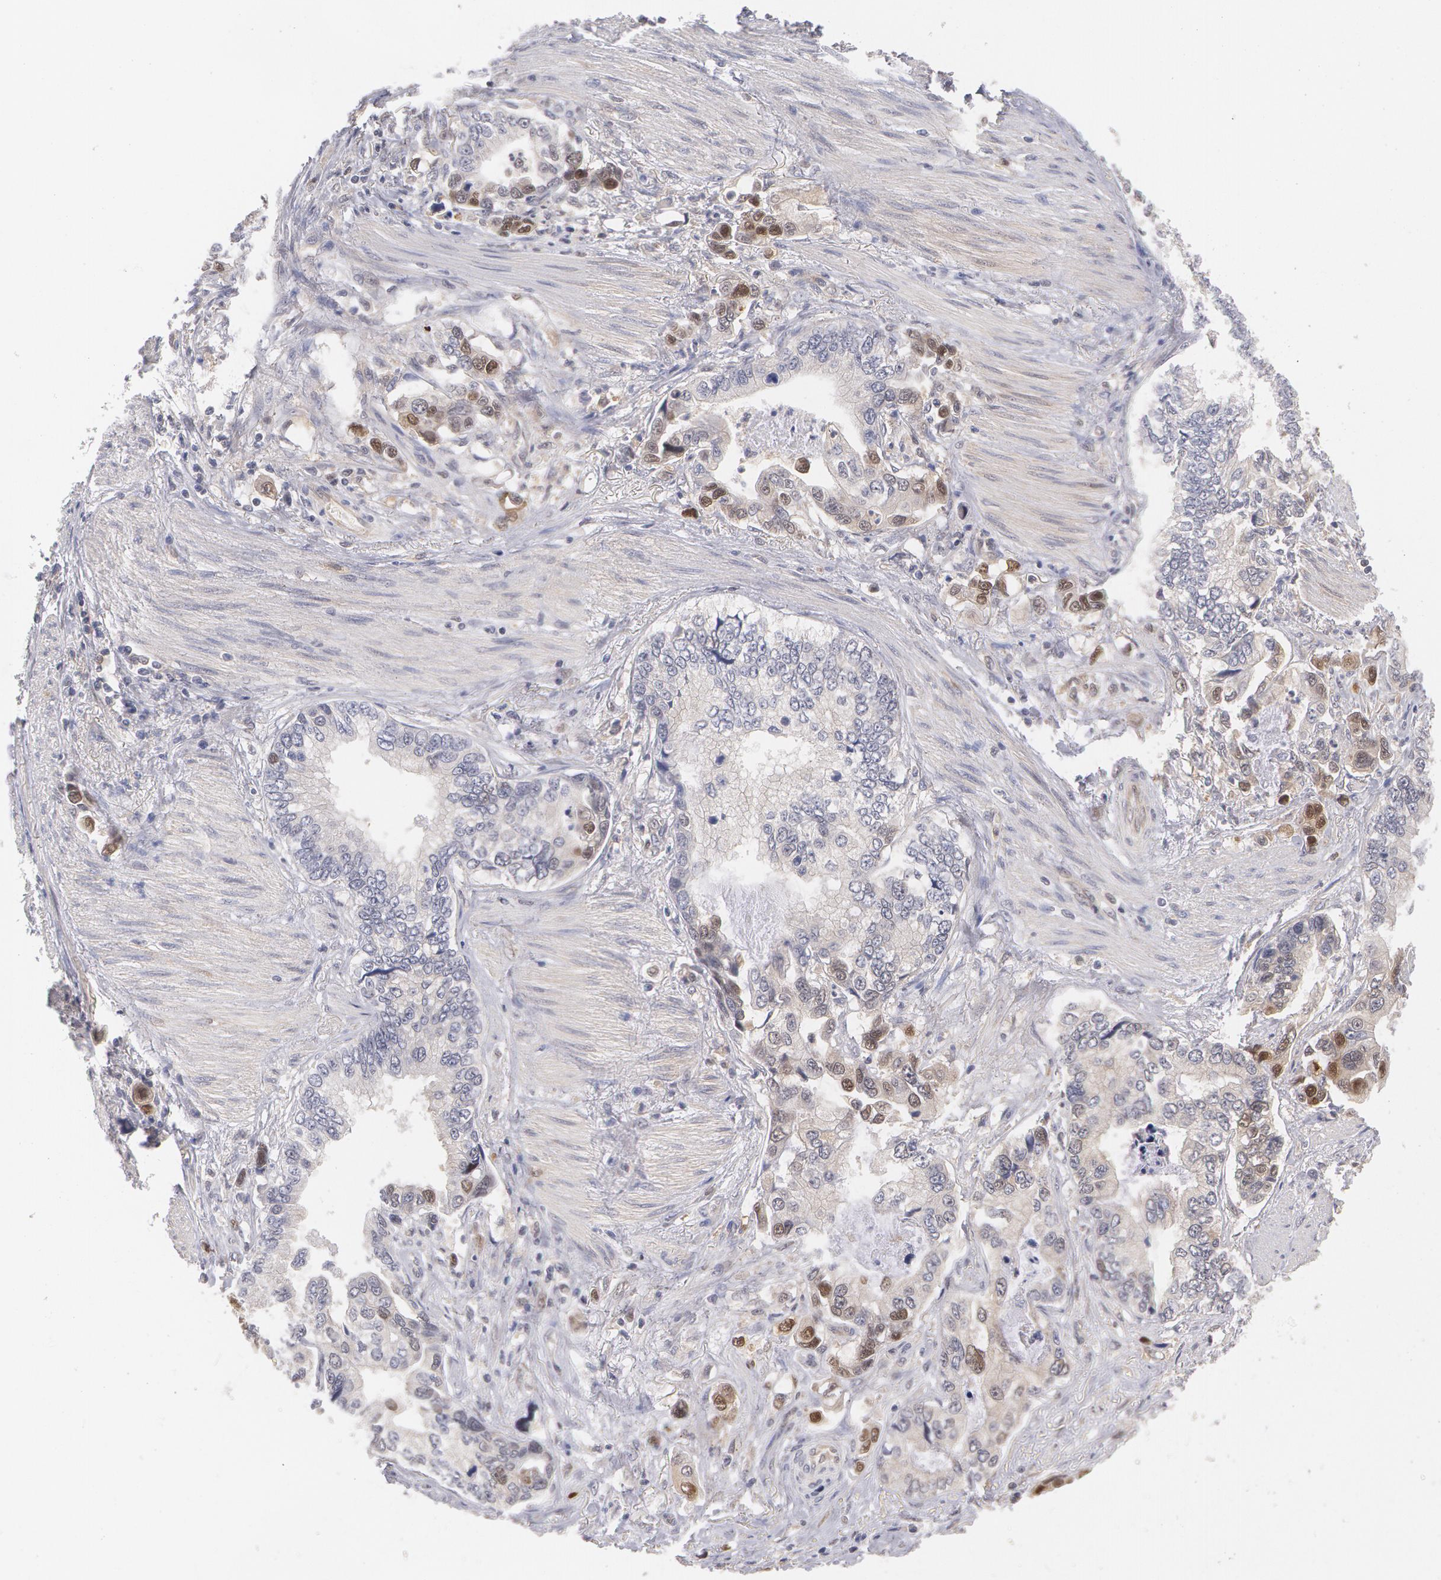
{"staining": {"intensity": "moderate", "quantity": "<25%", "location": "nuclear"}, "tissue": "stomach cancer", "cell_type": "Tumor cells", "image_type": "cancer", "snomed": [{"axis": "morphology", "description": "Adenocarcinoma, NOS"}, {"axis": "topography", "description": "Pancreas"}, {"axis": "topography", "description": "Stomach, upper"}], "caption": "The immunohistochemical stain labels moderate nuclear staining in tumor cells of stomach cancer (adenocarcinoma) tissue. The protein is stained brown, and the nuclei are stained in blue (DAB IHC with brightfield microscopy, high magnification).", "gene": "TXNRD1", "patient": {"sex": "male", "age": 77}}